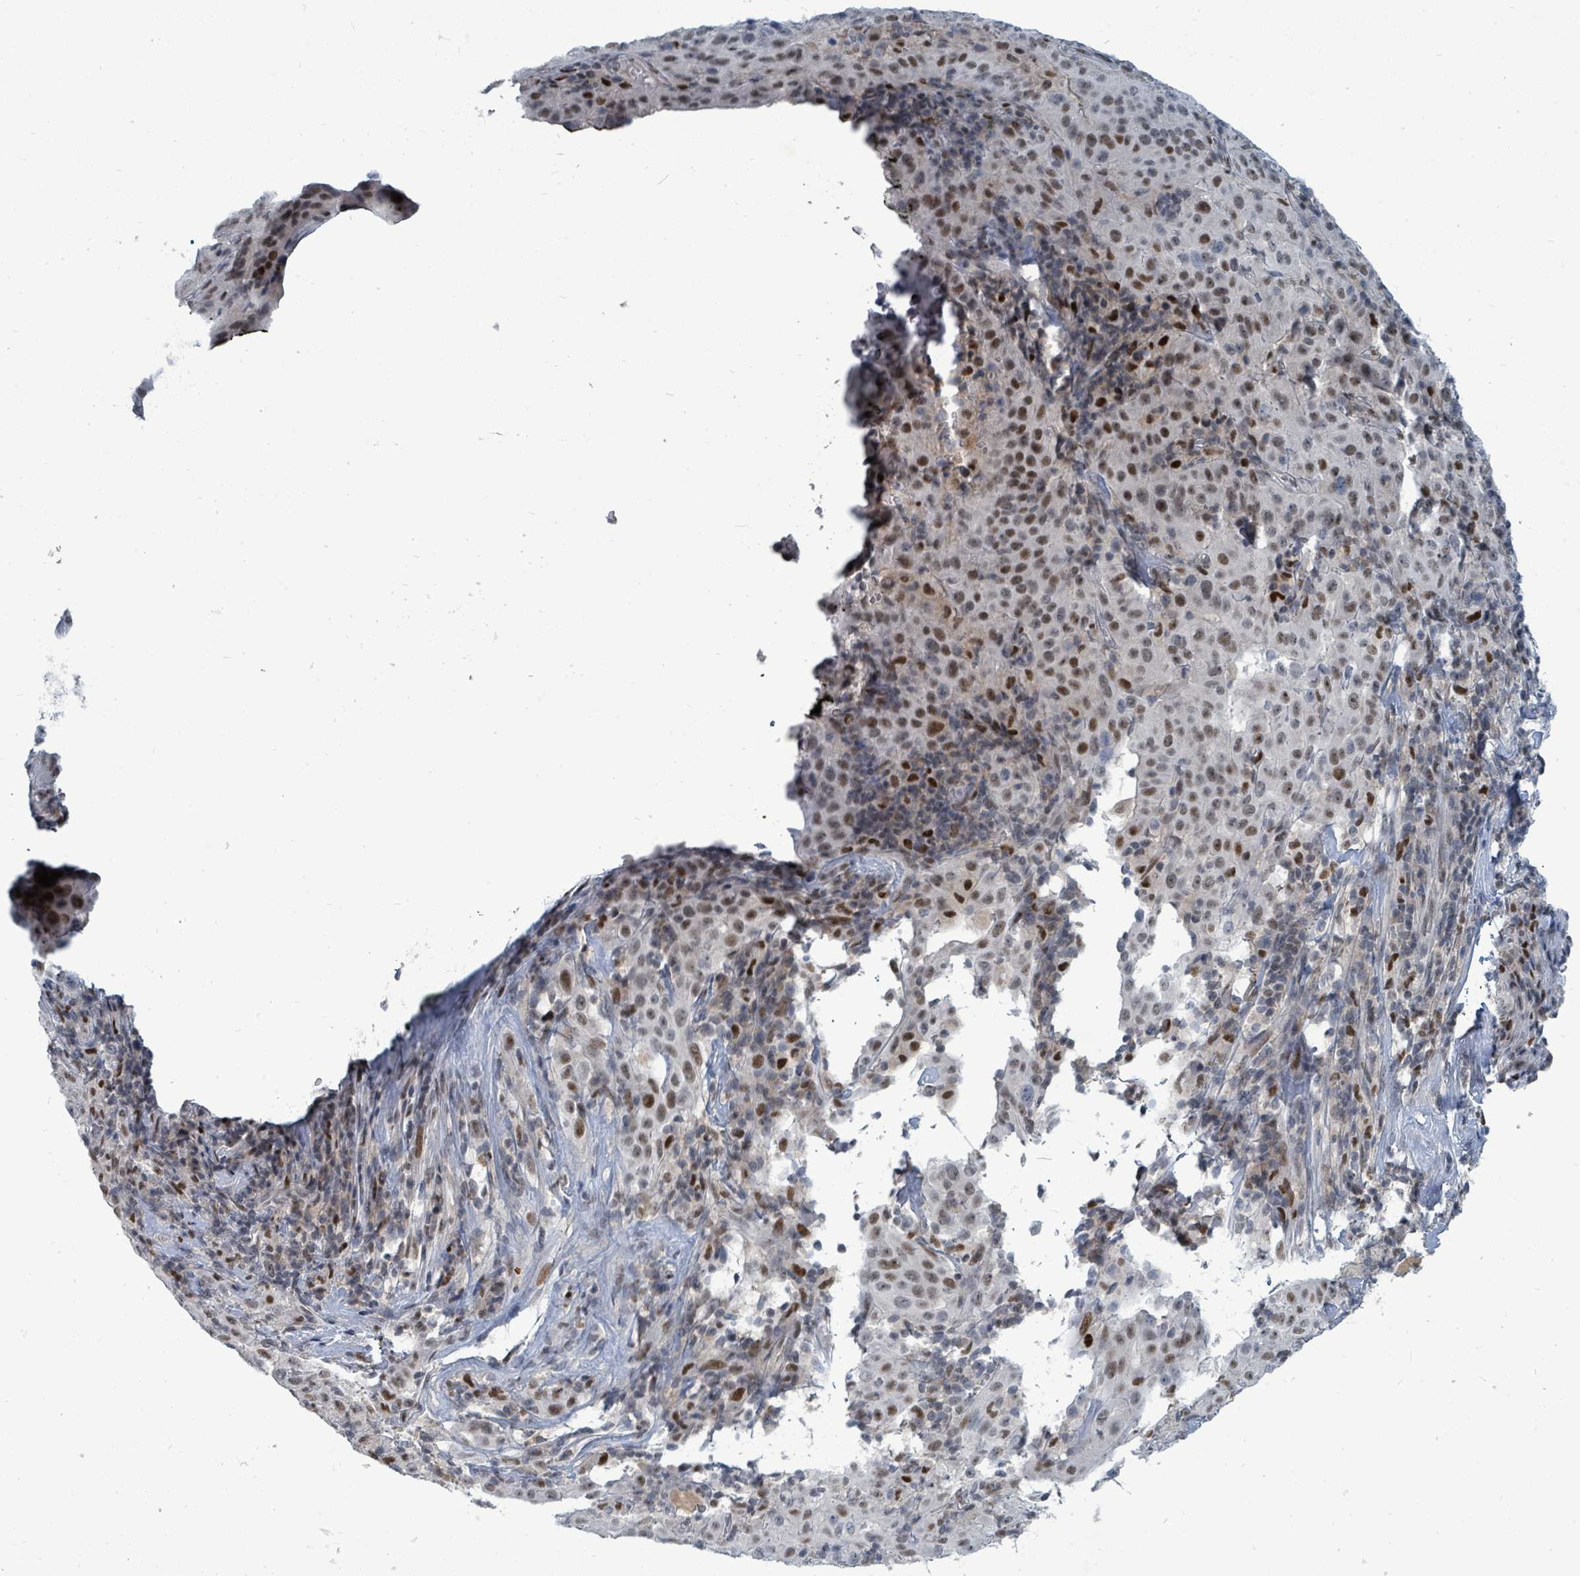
{"staining": {"intensity": "moderate", "quantity": ">75%", "location": "nuclear"}, "tissue": "pancreatic cancer", "cell_type": "Tumor cells", "image_type": "cancer", "snomed": [{"axis": "morphology", "description": "Adenocarcinoma, NOS"}, {"axis": "topography", "description": "Pancreas"}], "caption": "Pancreatic adenocarcinoma stained with a brown dye shows moderate nuclear positive positivity in approximately >75% of tumor cells.", "gene": "UCK1", "patient": {"sex": "male", "age": 63}}